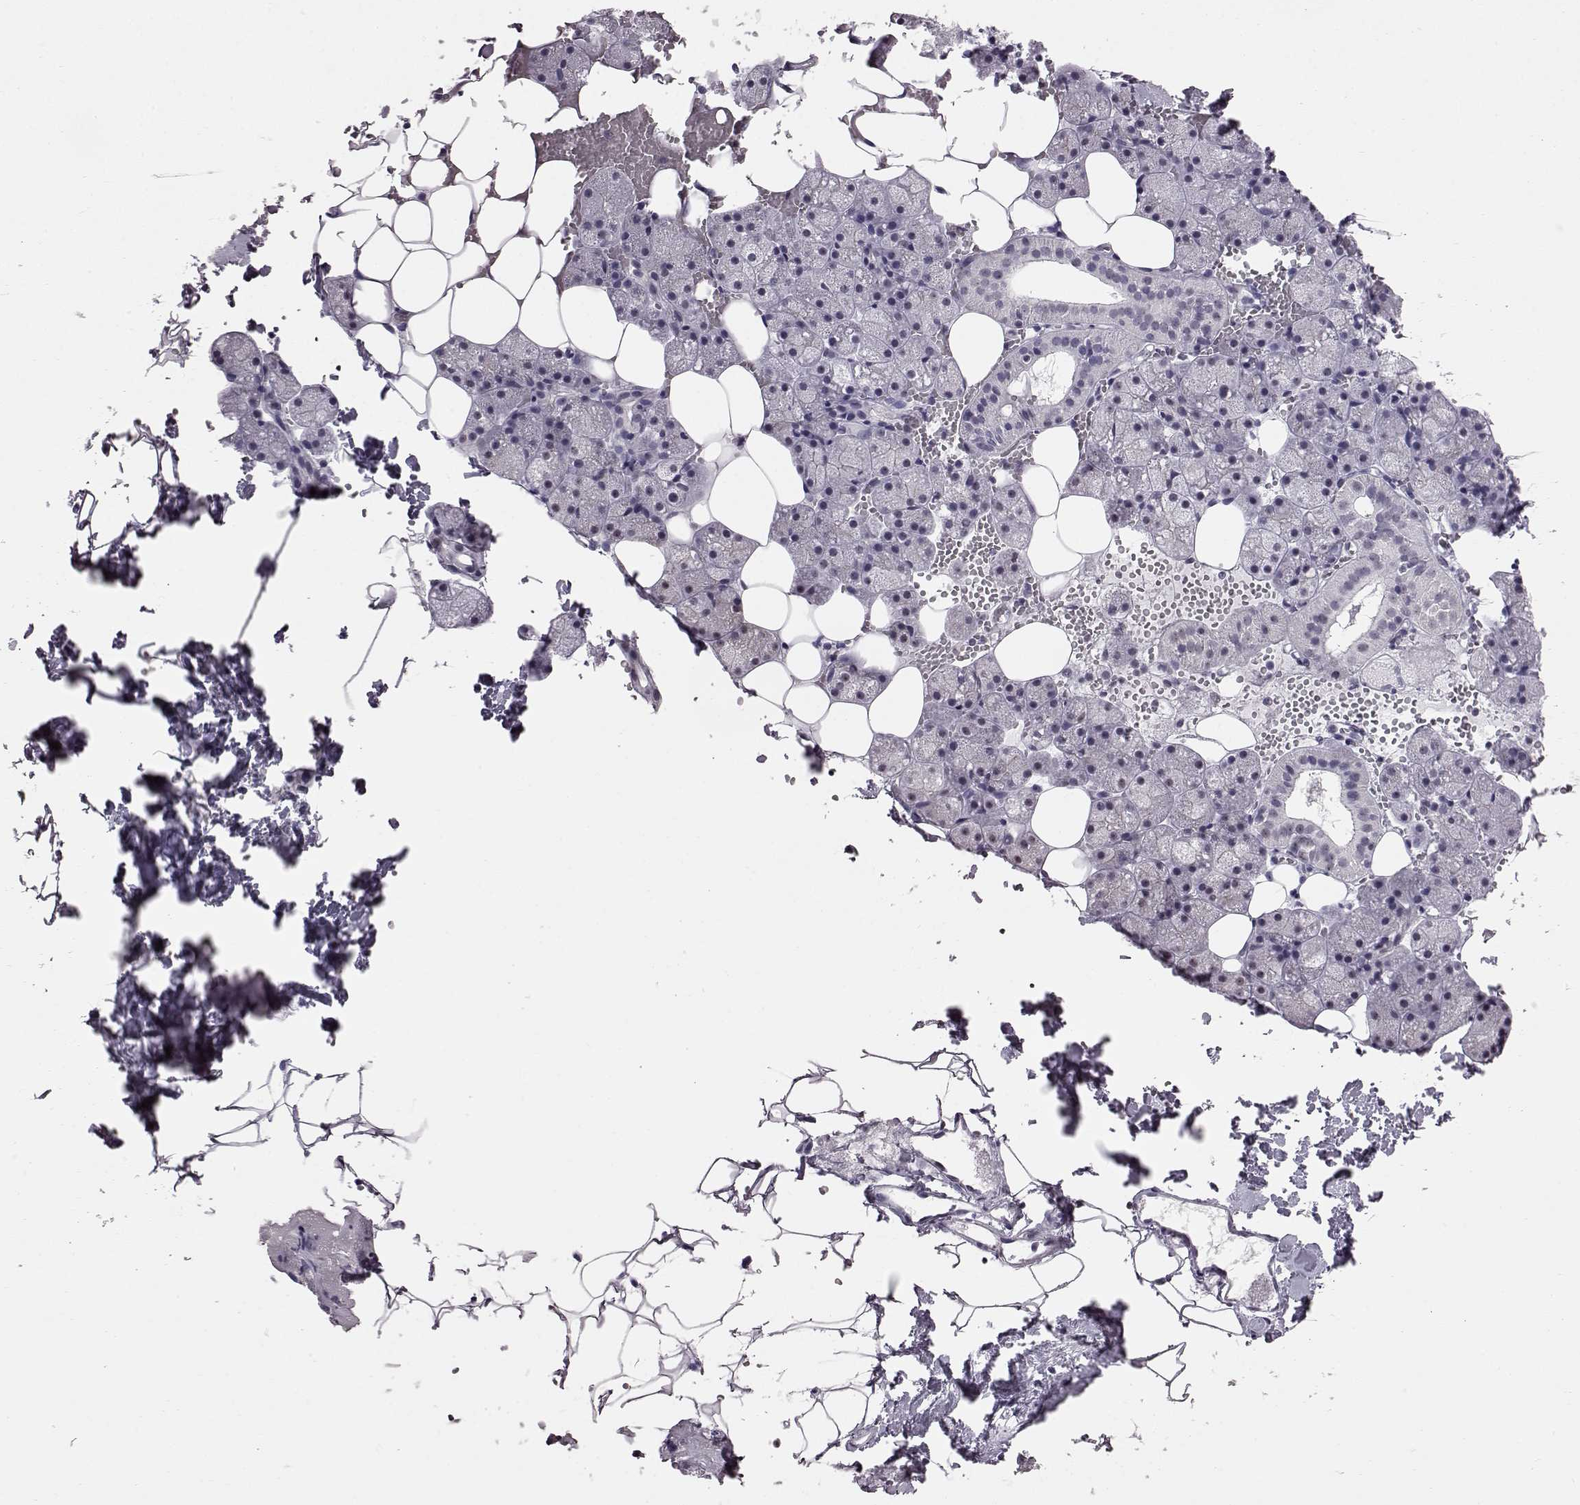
{"staining": {"intensity": "negative", "quantity": "none", "location": "none"}, "tissue": "salivary gland", "cell_type": "Glandular cells", "image_type": "normal", "snomed": [{"axis": "morphology", "description": "Normal tissue, NOS"}, {"axis": "topography", "description": "Salivary gland"}], "caption": "A photomicrograph of salivary gland stained for a protein reveals no brown staining in glandular cells. The staining is performed using DAB brown chromogen with nuclei counter-stained in using hematoxylin.", "gene": "ADGRG2", "patient": {"sex": "male", "age": 38}}